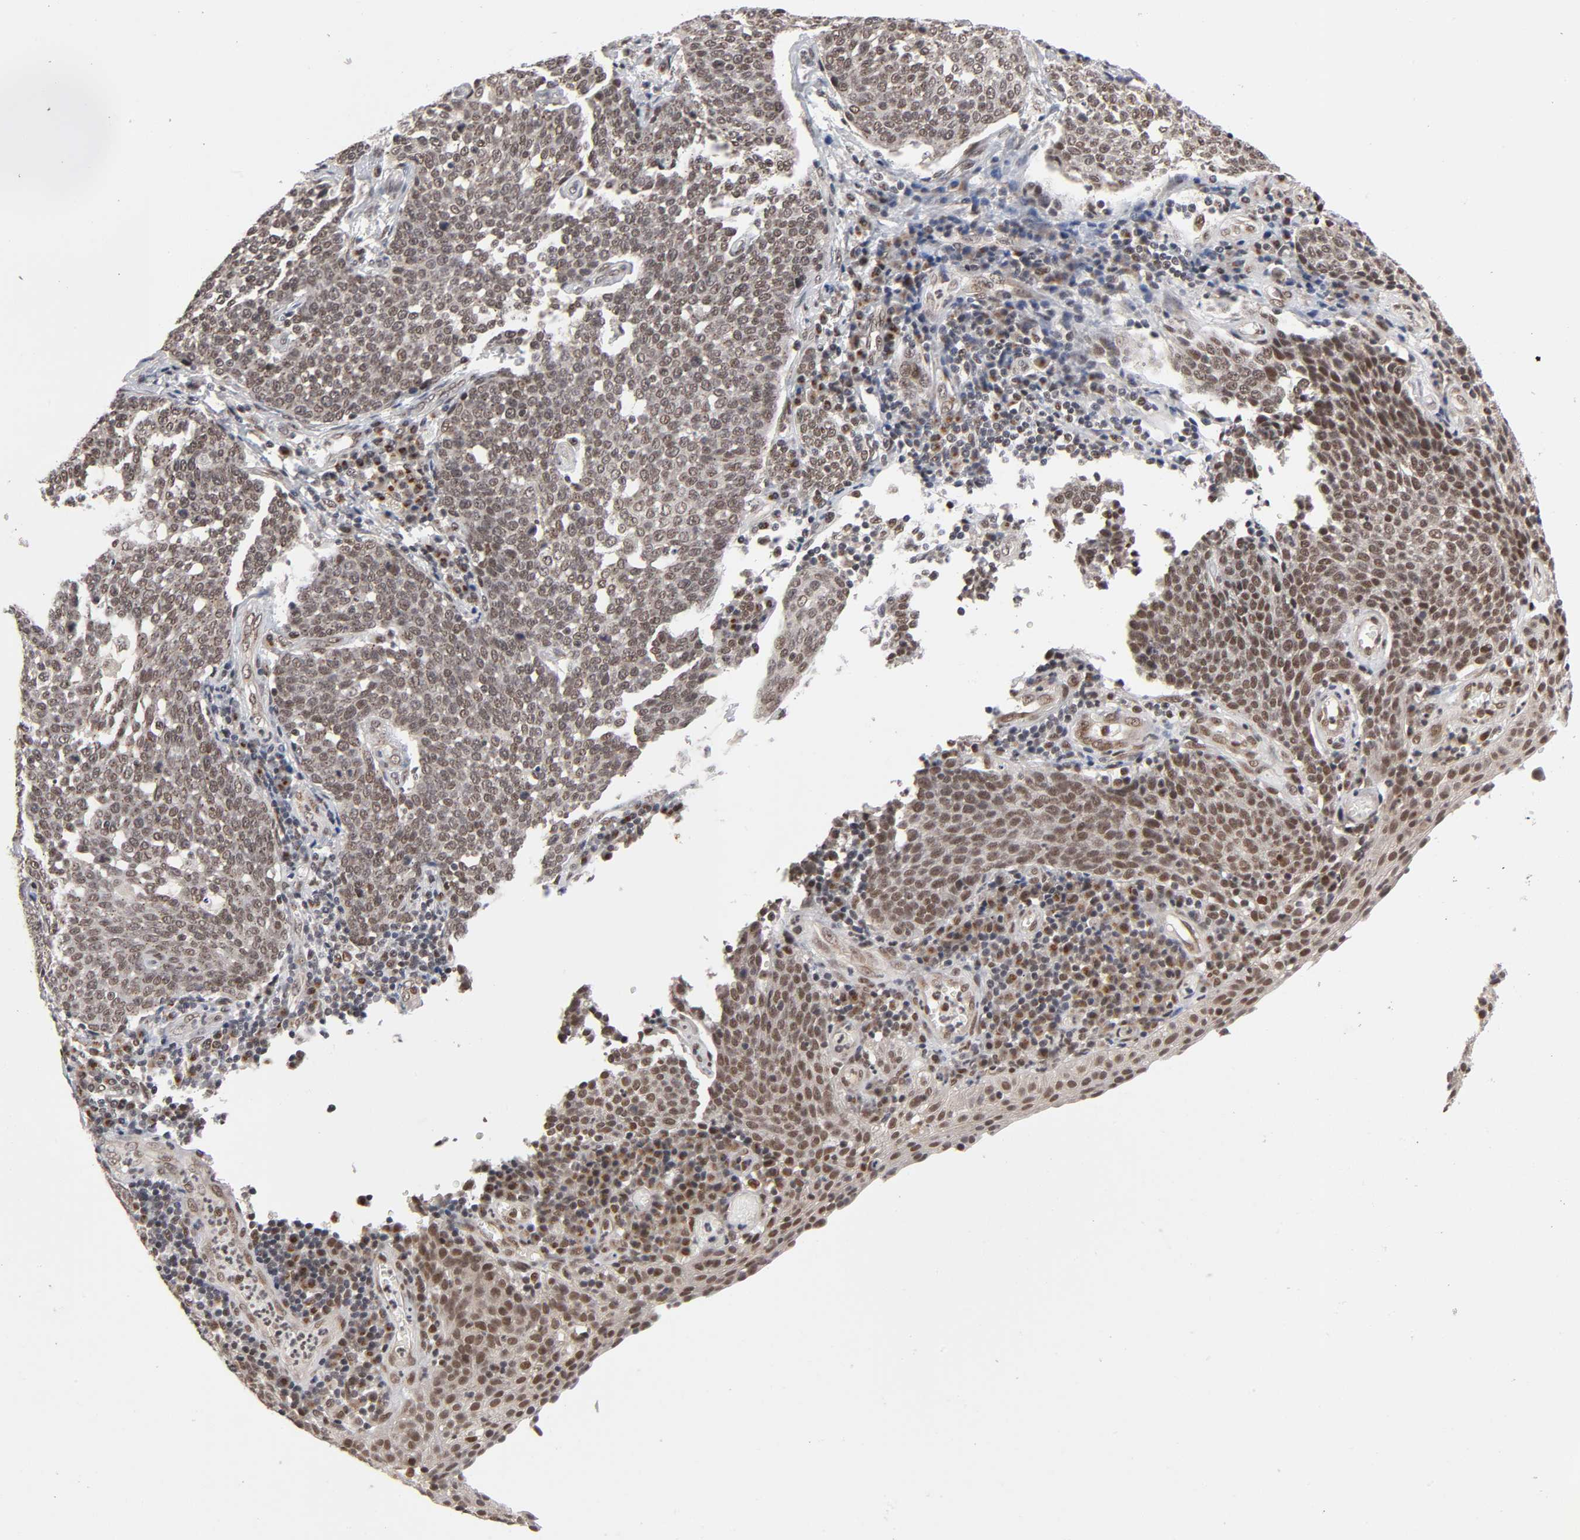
{"staining": {"intensity": "strong", "quantity": ">75%", "location": "nuclear"}, "tissue": "cervical cancer", "cell_type": "Tumor cells", "image_type": "cancer", "snomed": [{"axis": "morphology", "description": "Squamous cell carcinoma, NOS"}, {"axis": "topography", "description": "Cervix"}], "caption": "This is a photomicrograph of immunohistochemistry (IHC) staining of cervical cancer, which shows strong positivity in the nuclear of tumor cells.", "gene": "EP300", "patient": {"sex": "female", "age": 34}}